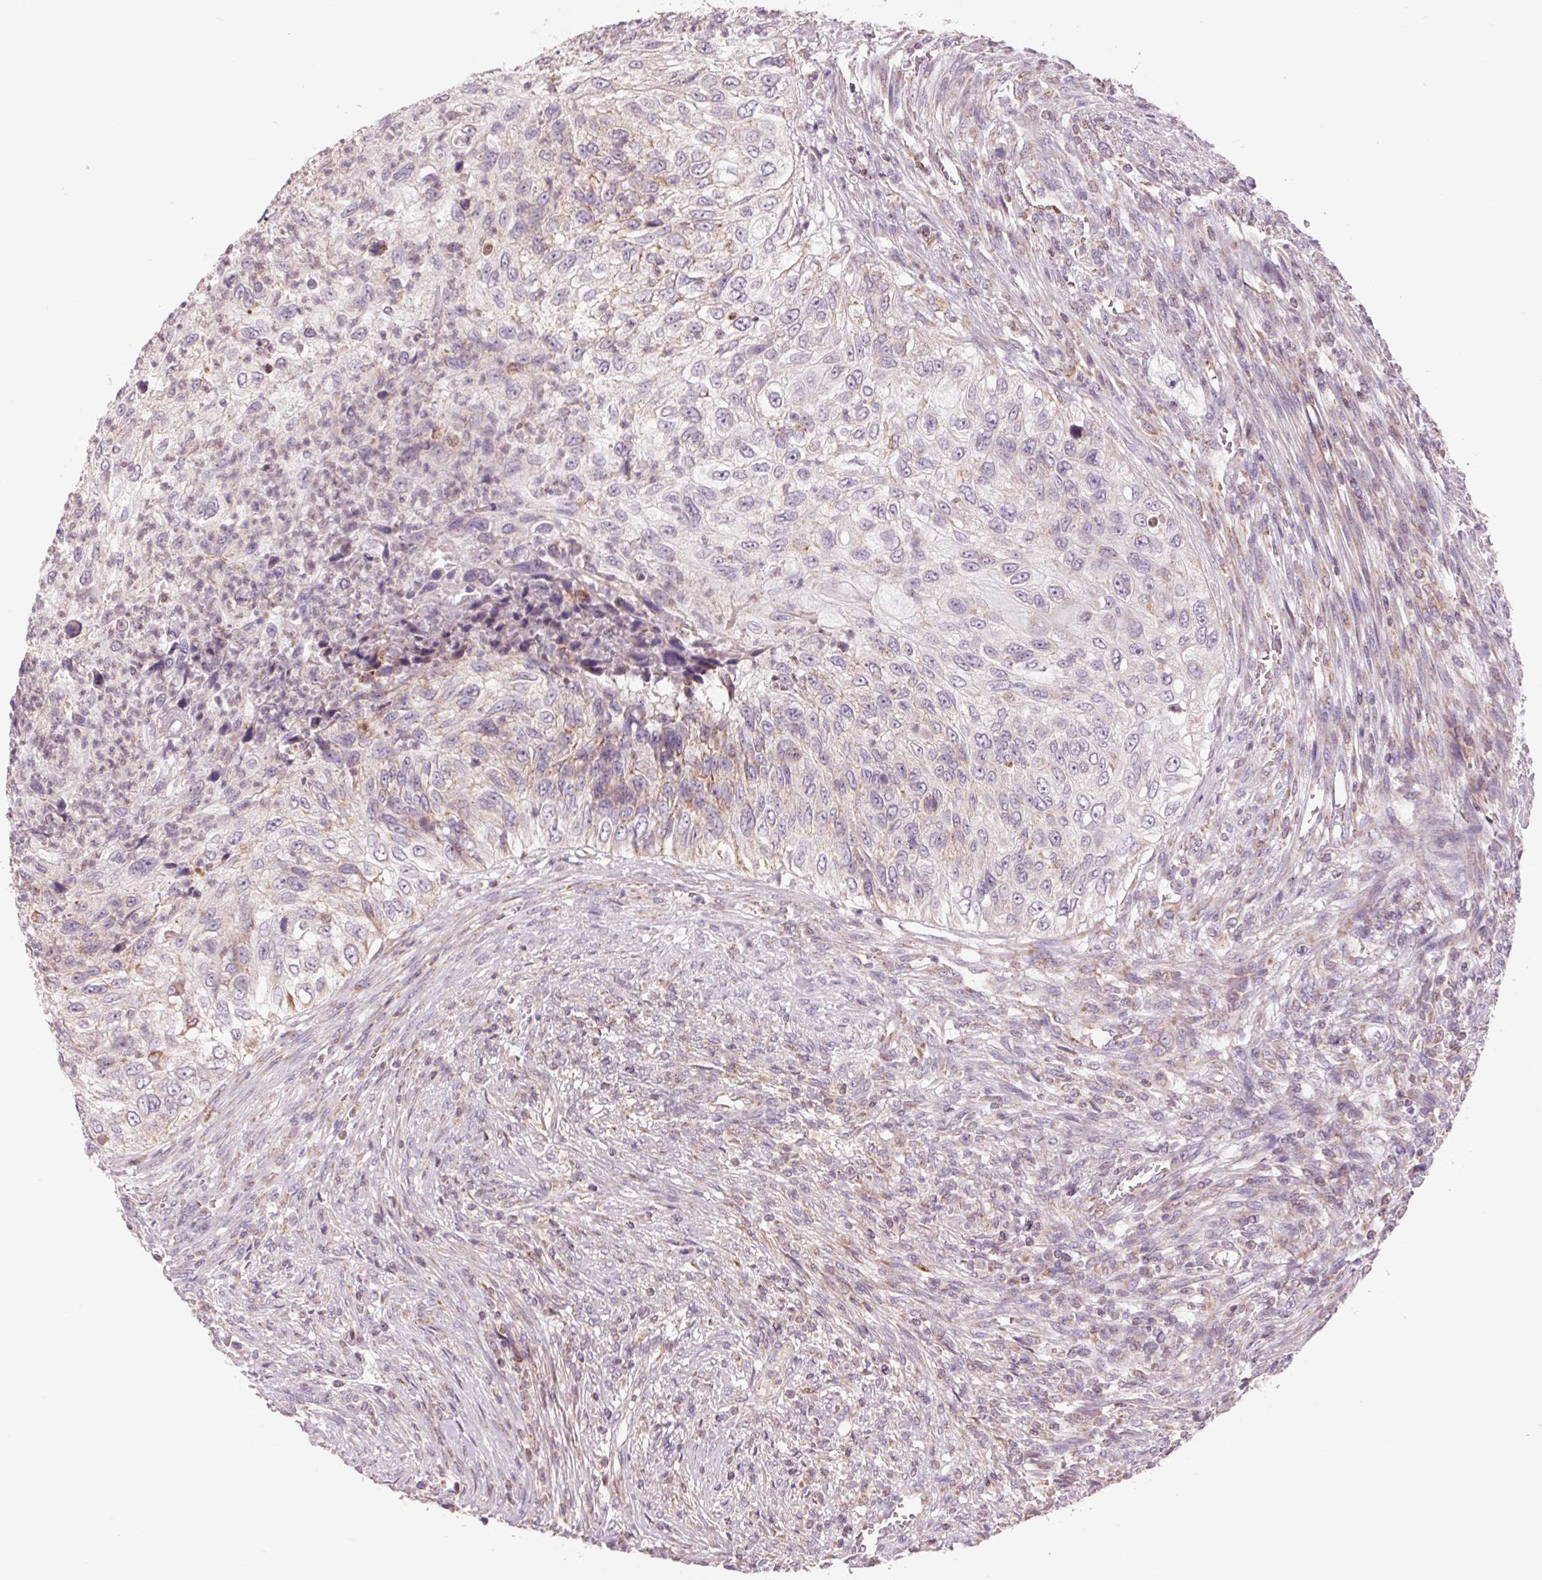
{"staining": {"intensity": "negative", "quantity": "none", "location": "none"}, "tissue": "urothelial cancer", "cell_type": "Tumor cells", "image_type": "cancer", "snomed": [{"axis": "morphology", "description": "Urothelial carcinoma, High grade"}, {"axis": "topography", "description": "Urinary bladder"}], "caption": "Tumor cells are negative for protein expression in human urothelial cancer. (DAB (3,3'-diaminobenzidine) immunohistochemistry (IHC) visualized using brightfield microscopy, high magnification).", "gene": "COX6A1", "patient": {"sex": "female", "age": 60}}